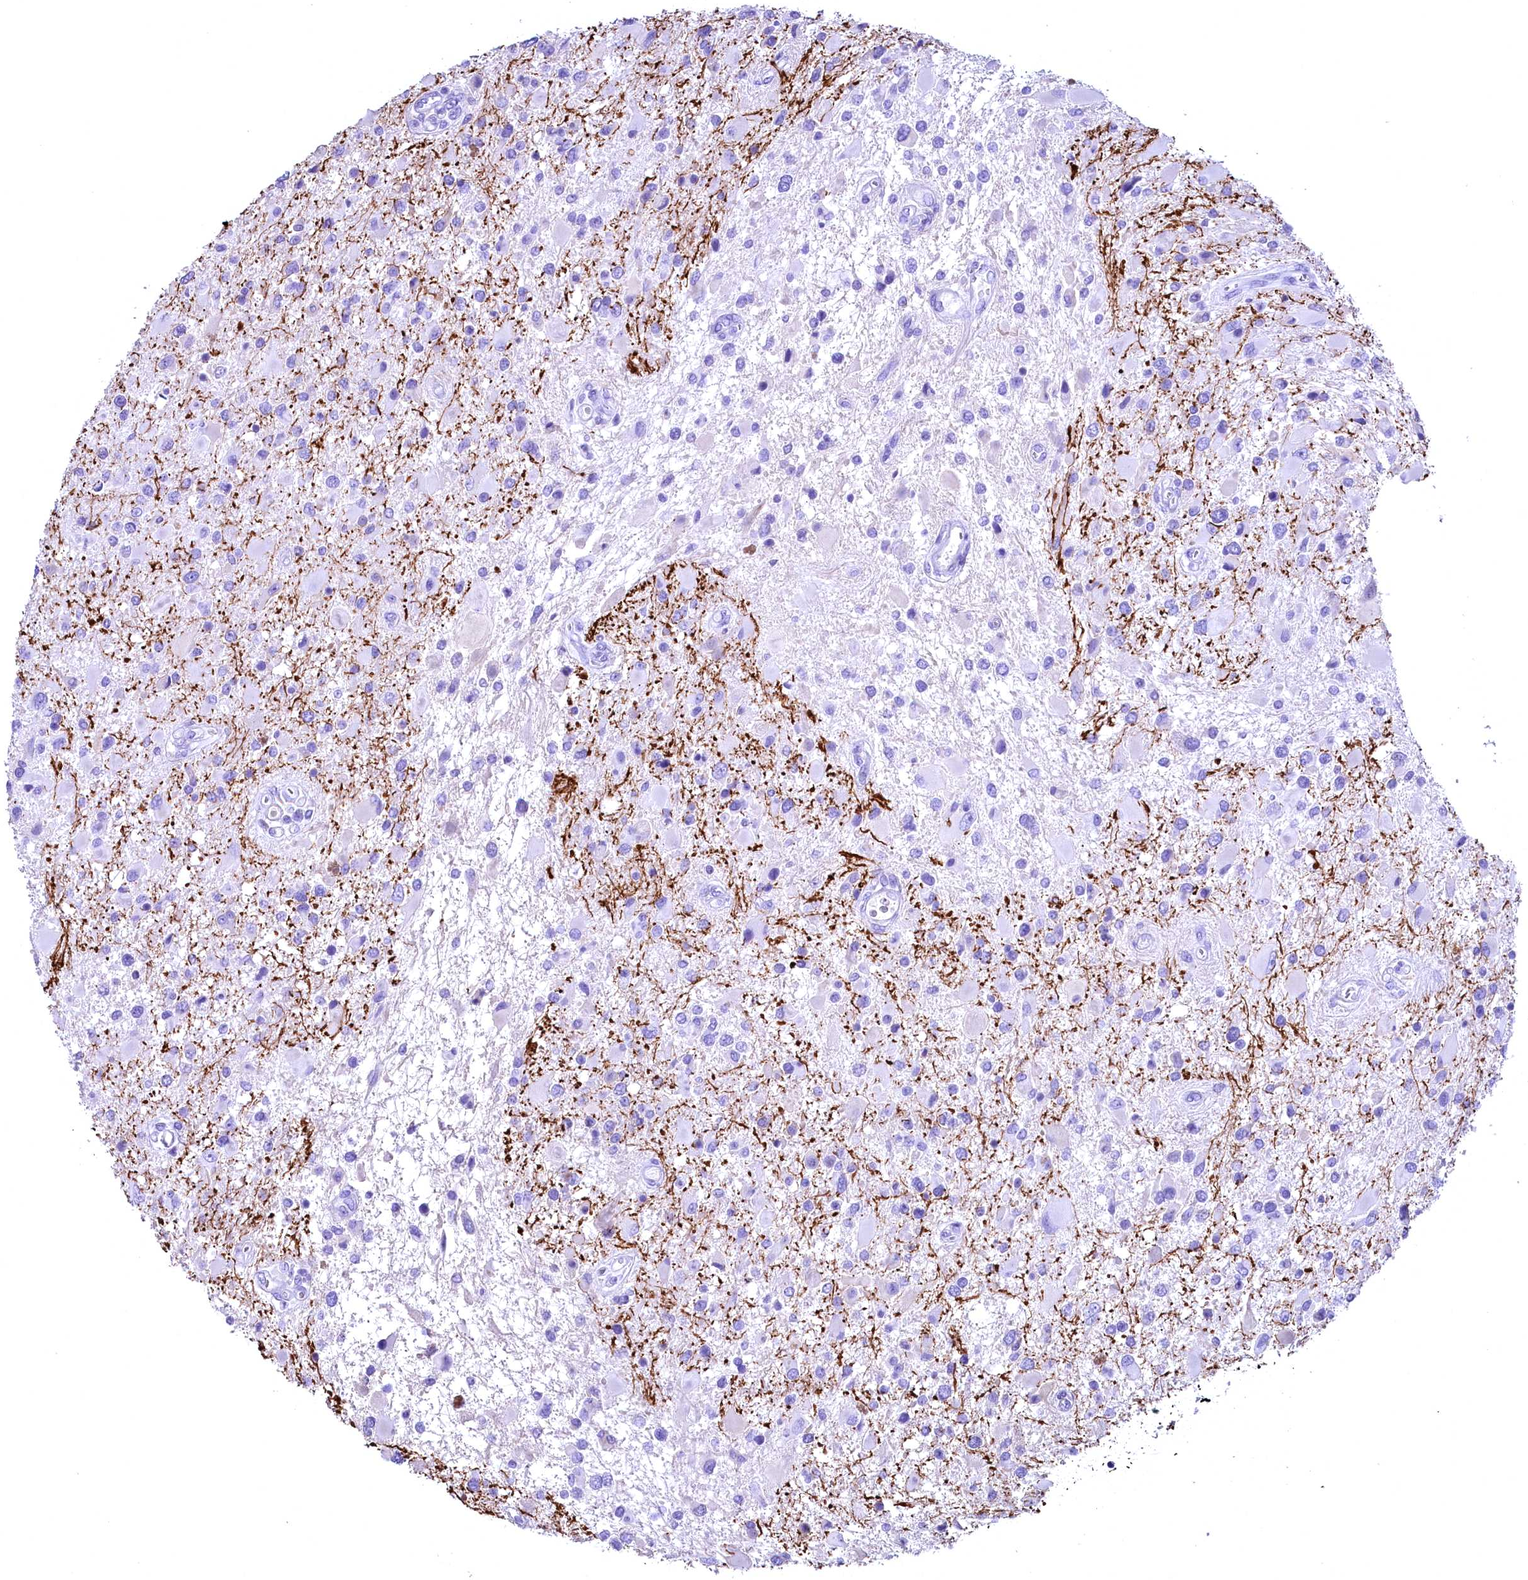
{"staining": {"intensity": "negative", "quantity": "none", "location": "none"}, "tissue": "glioma", "cell_type": "Tumor cells", "image_type": "cancer", "snomed": [{"axis": "morphology", "description": "Glioma, malignant, High grade"}, {"axis": "topography", "description": "Brain"}], "caption": "IHC micrograph of human malignant glioma (high-grade) stained for a protein (brown), which displays no expression in tumor cells.", "gene": "SKIDA1", "patient": {"sex": "male", "age": 53}}